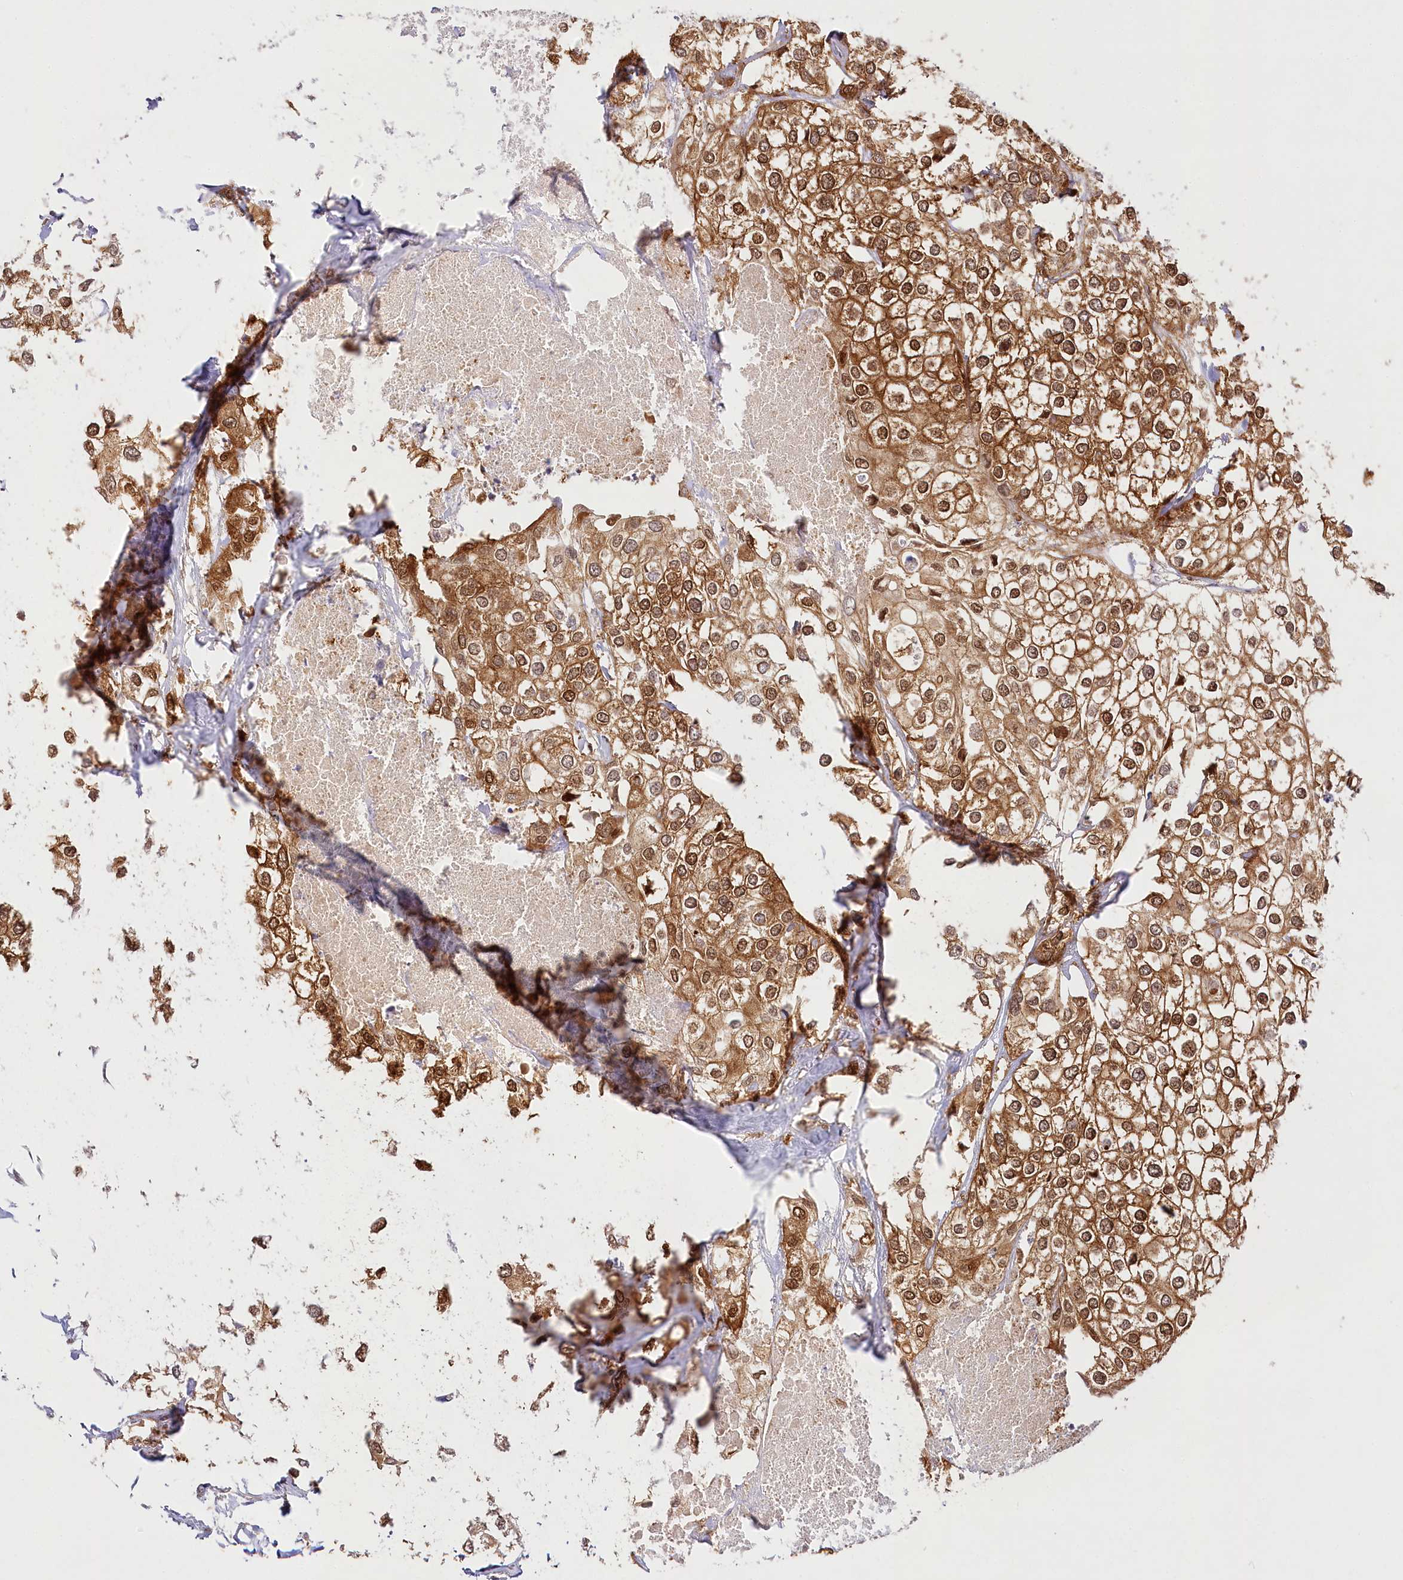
{"staining": {"intensity": "moderate", "quantity": ">75%", "location": "cytoplasmic/membranous"}, "tissue": "urothelial cancer", "cell_type": "Tumor cells", "image_type": "cancer", "snomed": [{"axis": "morphology", "description": "Urothelial carcinoma, High grade"}, {"axis": "topography", "description": "Urinary bladder"}], "caption": "This is a histology image of immunohistochemistry (IHC) staining of urothelial cancer, which shows moderate positivity in the cytoplasmic/membranous of tumor cells.", "gene": "INPP4B", "patient": {"sex": "male", "age": 64}}